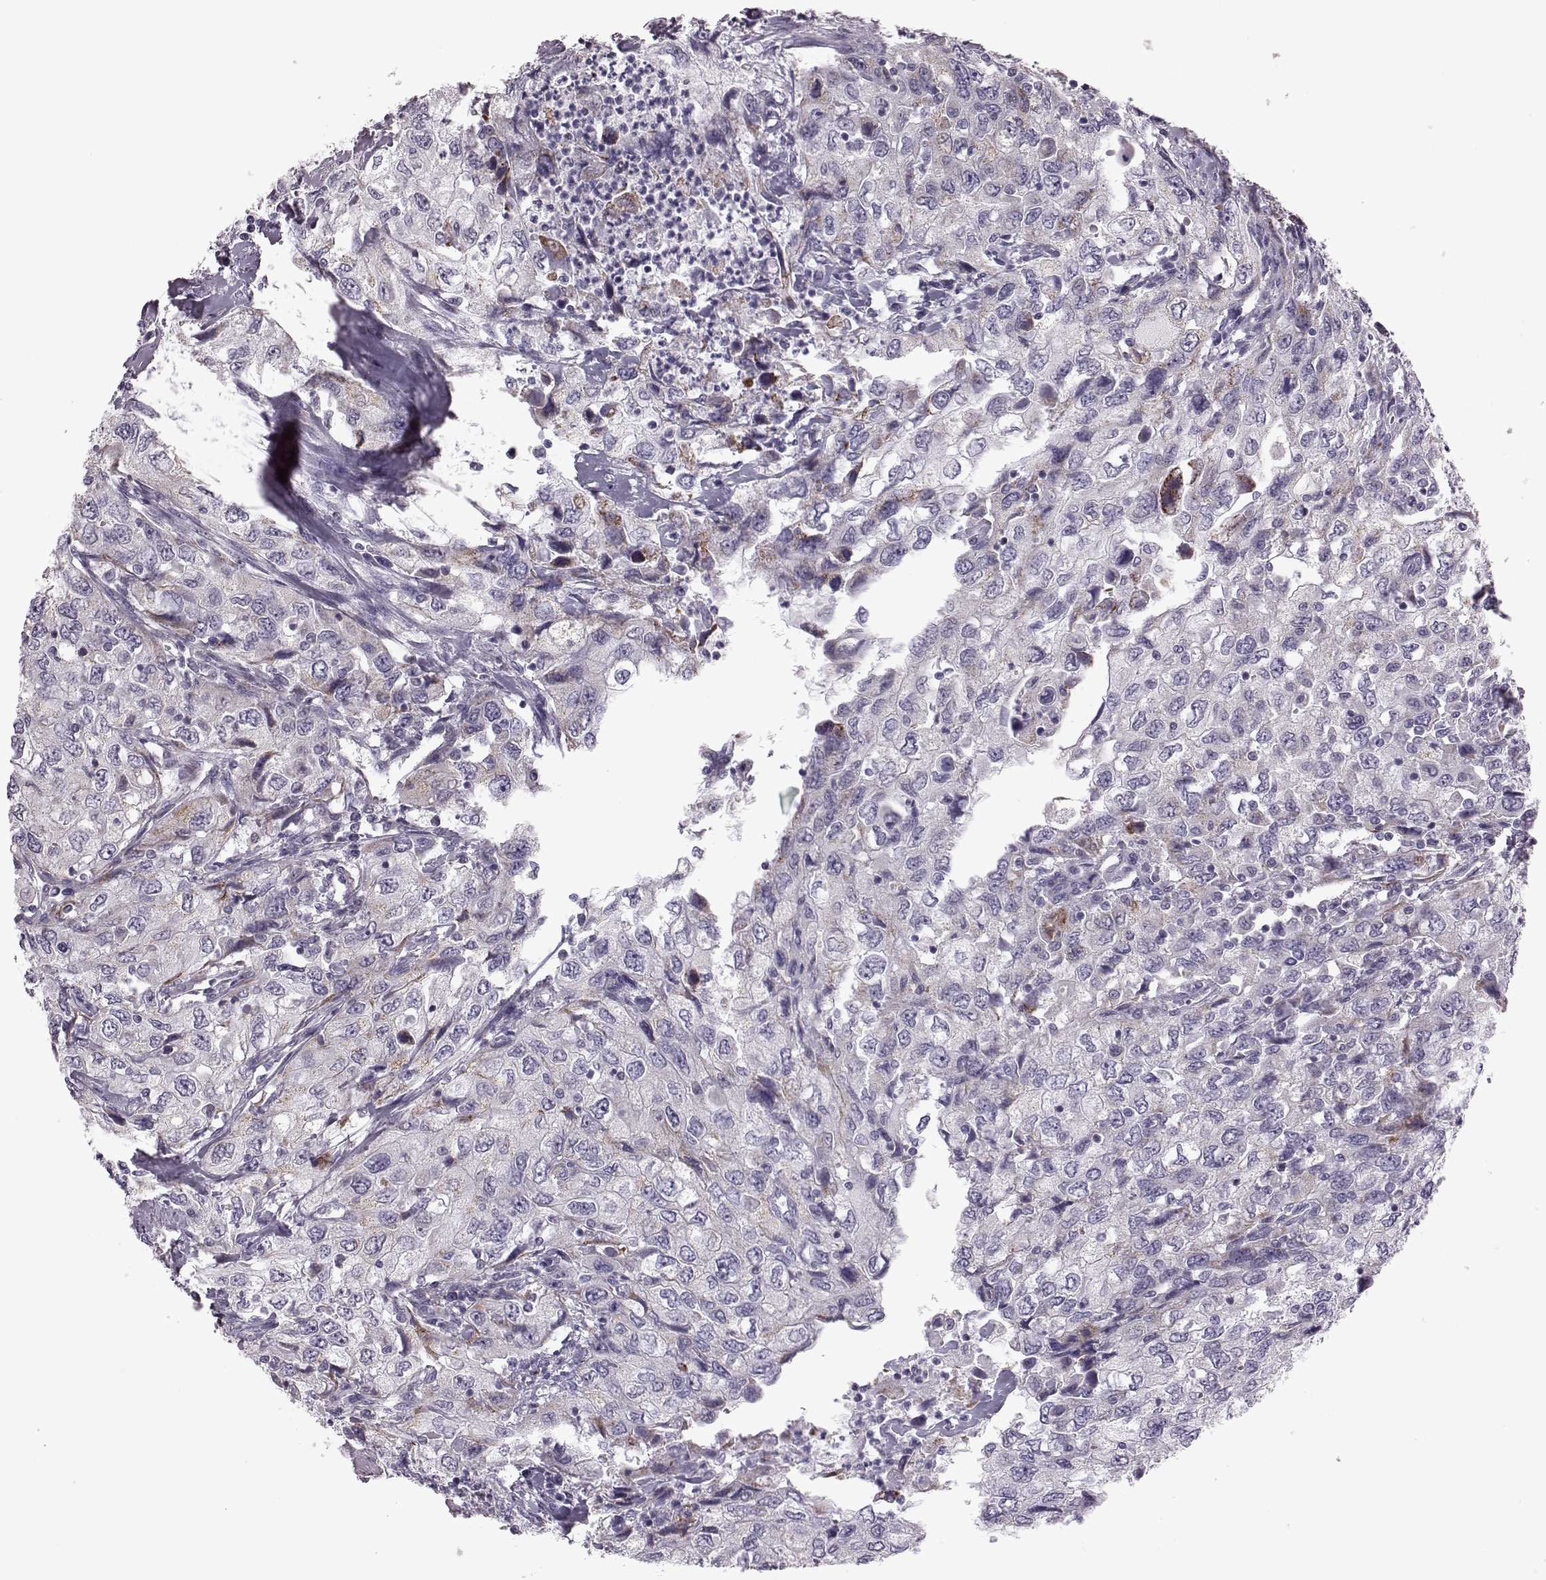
{"staining": {"intensity": "moderate", "quantity": "<25%", "location": "cytoplasmic/membranous"}, "tissue": "urothelial cancer", "cell_type": "Tumor cells", "image_type": "cancer", "snomed": [{"axis": "morphology", "description": "Urothelial carcinoma, High grade"}, {"axis": "topography", "description": "Urinary bladder"}], "caption": "Approximately <25% of tumor cells in human urothelial cancer demonstrate moderate cytoplasmic/membranous protein staining as visualized by brown immunohistochemical staining.", "gene": "RIMS2", "patient": {"sex": "male", "age": 76}}